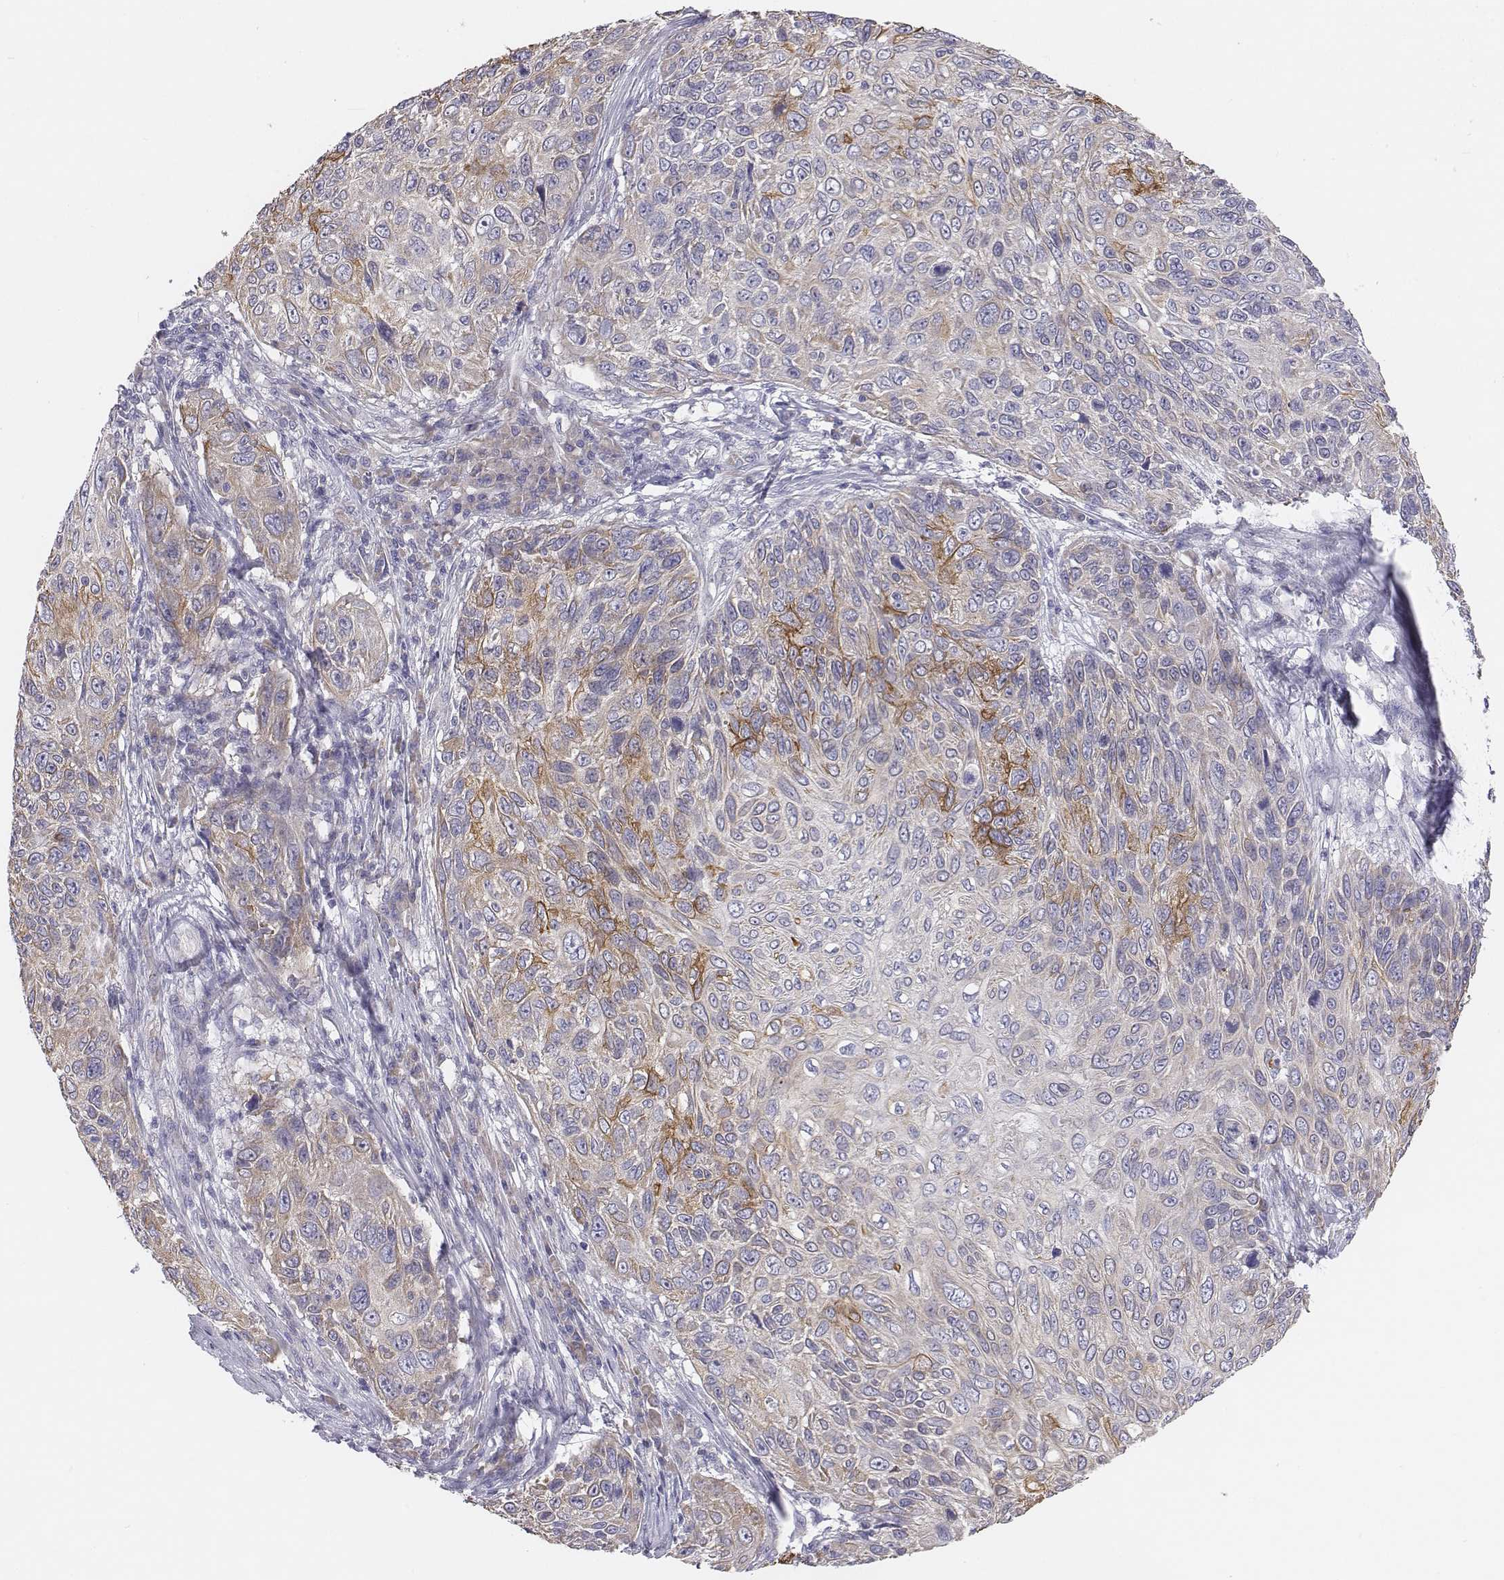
{"staining": {"intensity": "moderate", "quantity": "<25%", "location": "cytoplasmic/membranous"}, "tissue": "skin cancer", "cell_type": "Tumor cells", "image_type": "cancer", "snomed": [{"axis": "morphology", "description": "Squamous cell carcinoma, NOS"}, {"axis": "topography", "description": "Skin"}], "caption": "Immunohistochemistry of human skin cancer (squamous cell carcinoma) reveals low levels of moderate cytoplasmic/membranous expression in approximately <25% of tumor cells. The protein is shown in brown color, while the nuclei are stained blue.", "gene": "CHST14", "patient": {"sex": "male", "age": 92}}